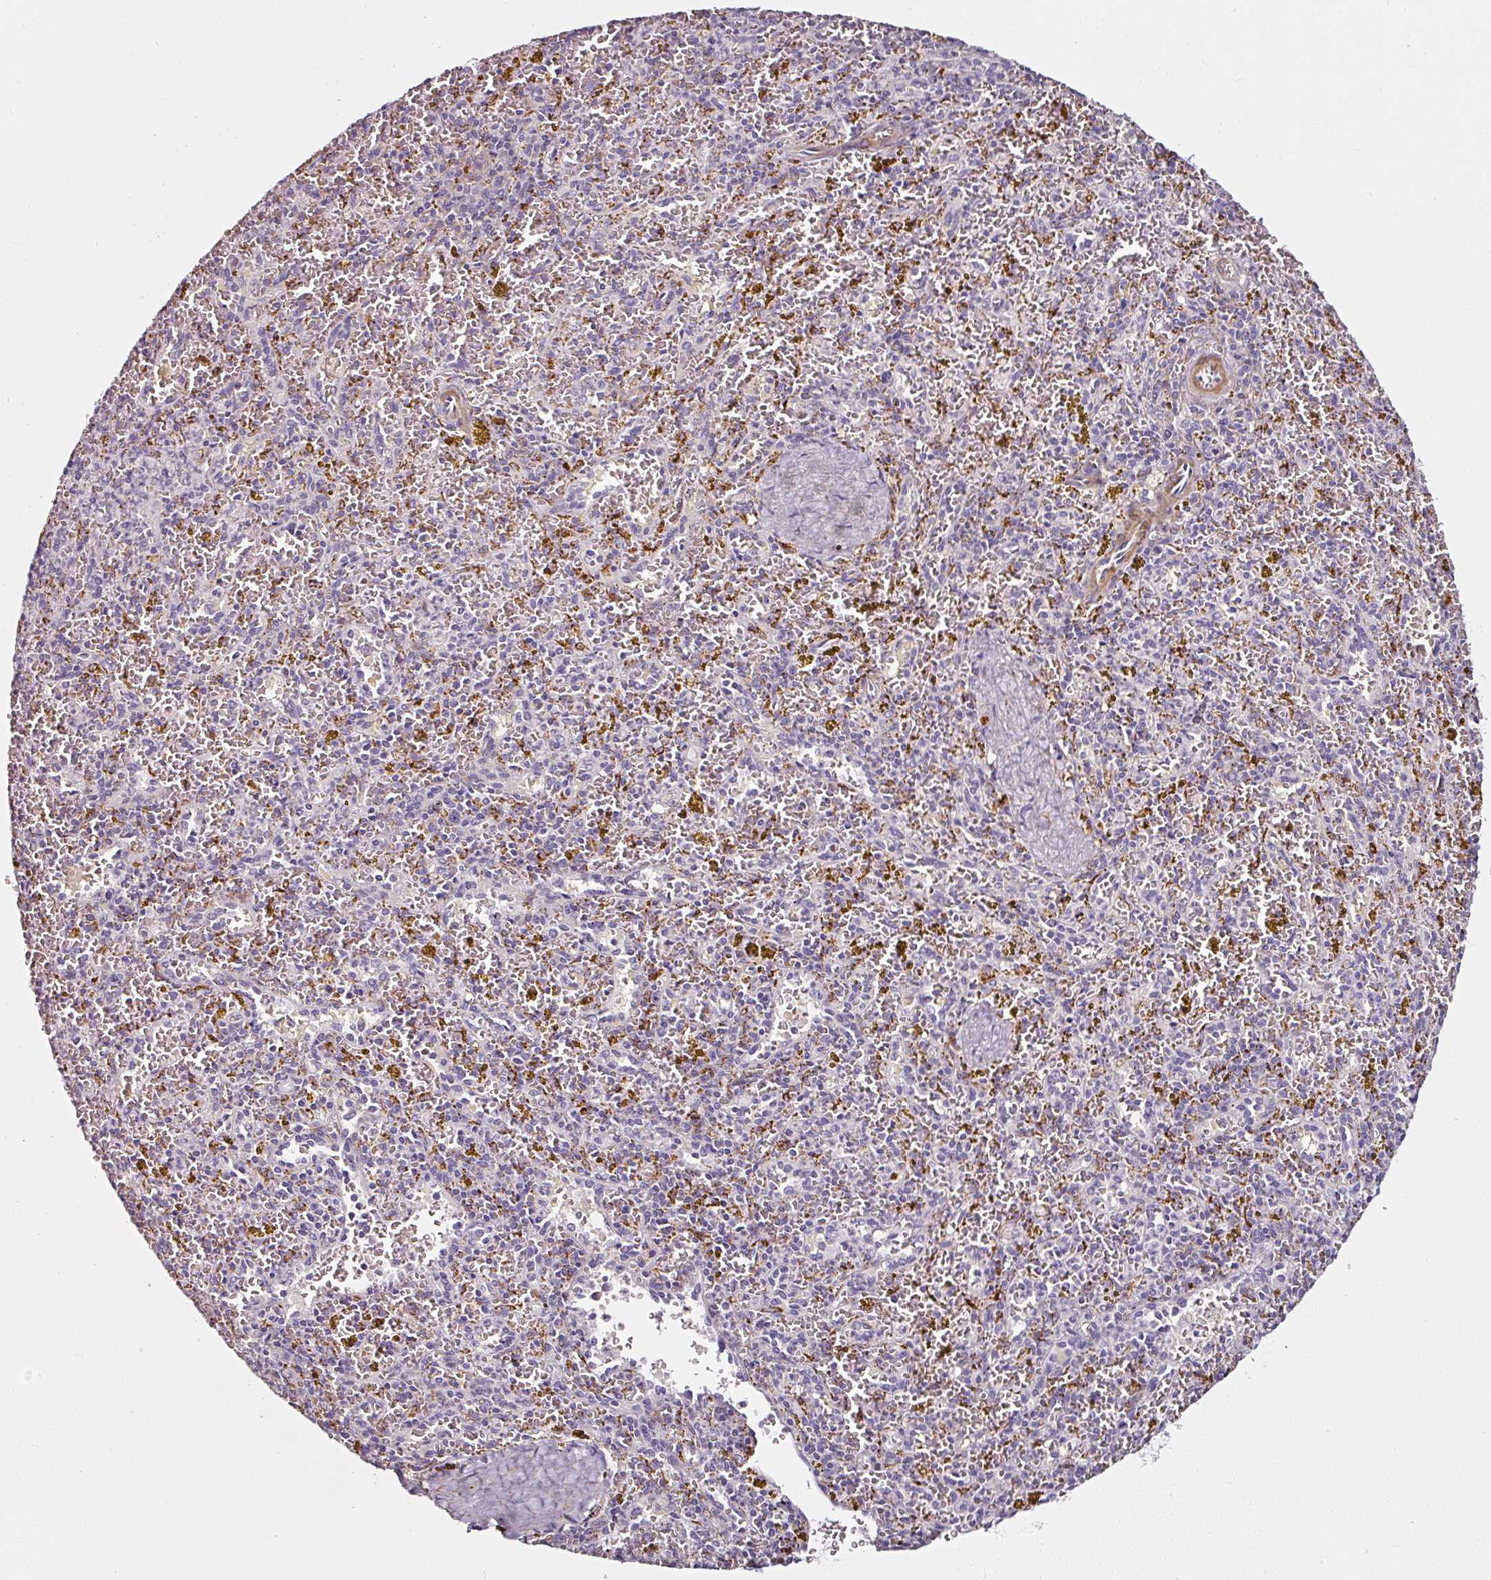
{"staining": {"intensity": "negative", "quantity": "none", "location": "none"}, "tissue": "spleen", "cell_type": "Cells in red pulp", "image_type": "normal", "snomed": [{"axis": "morphology", "description": "Normal tissue, NOS"}, {"axis": "topography", "description": "Spleen"}], "caption": "There is no significant expression in cells in red pulp of spleen. (Stains: DAB (3,3'-diaminobenzidine) IHC with hematoxylin counter stain, Microscopy: brightfield microscopy at high magnification).", "gene": "CAP2", "patient": {"sex": "male", "age": 57}}